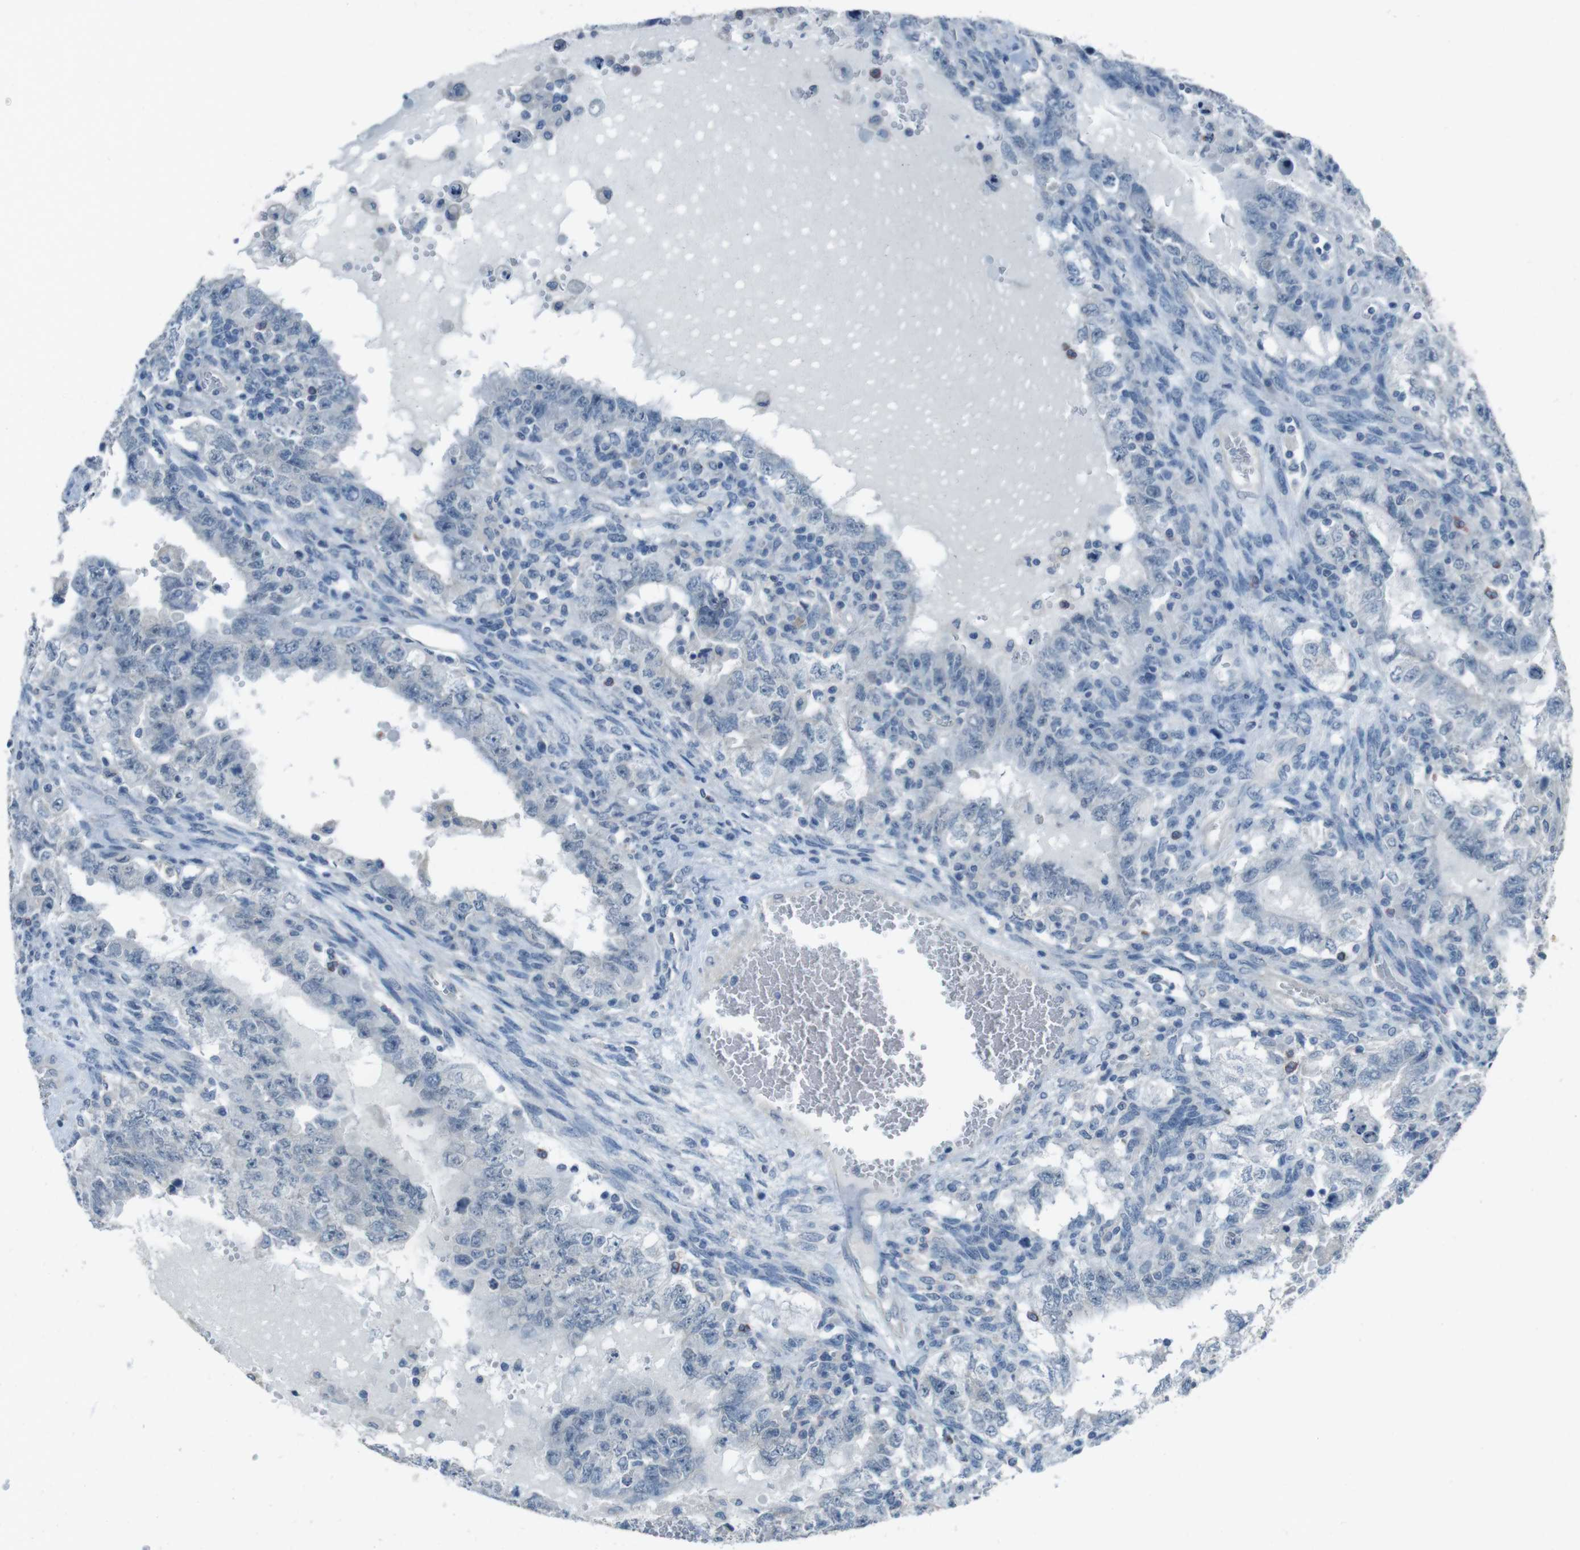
{"staining": {"intensity": "negative", "quantity": "none", "location": "none"}, "tissue": "testis cancer", "cell_type": "Tumor cells", "image_type": "cancer", "snomed": [{"axis": "morphology", "description": "Carcinoma, Embryonal, NOS"}, {"axis": "topography", "description": "Testis"}], "caption": "DAB immunohistochemical staining of testis cancer shows no significant positivity in tumor cells.", "gene": "ENTPD7", "patient": {"sex": "male", "age": 26}}